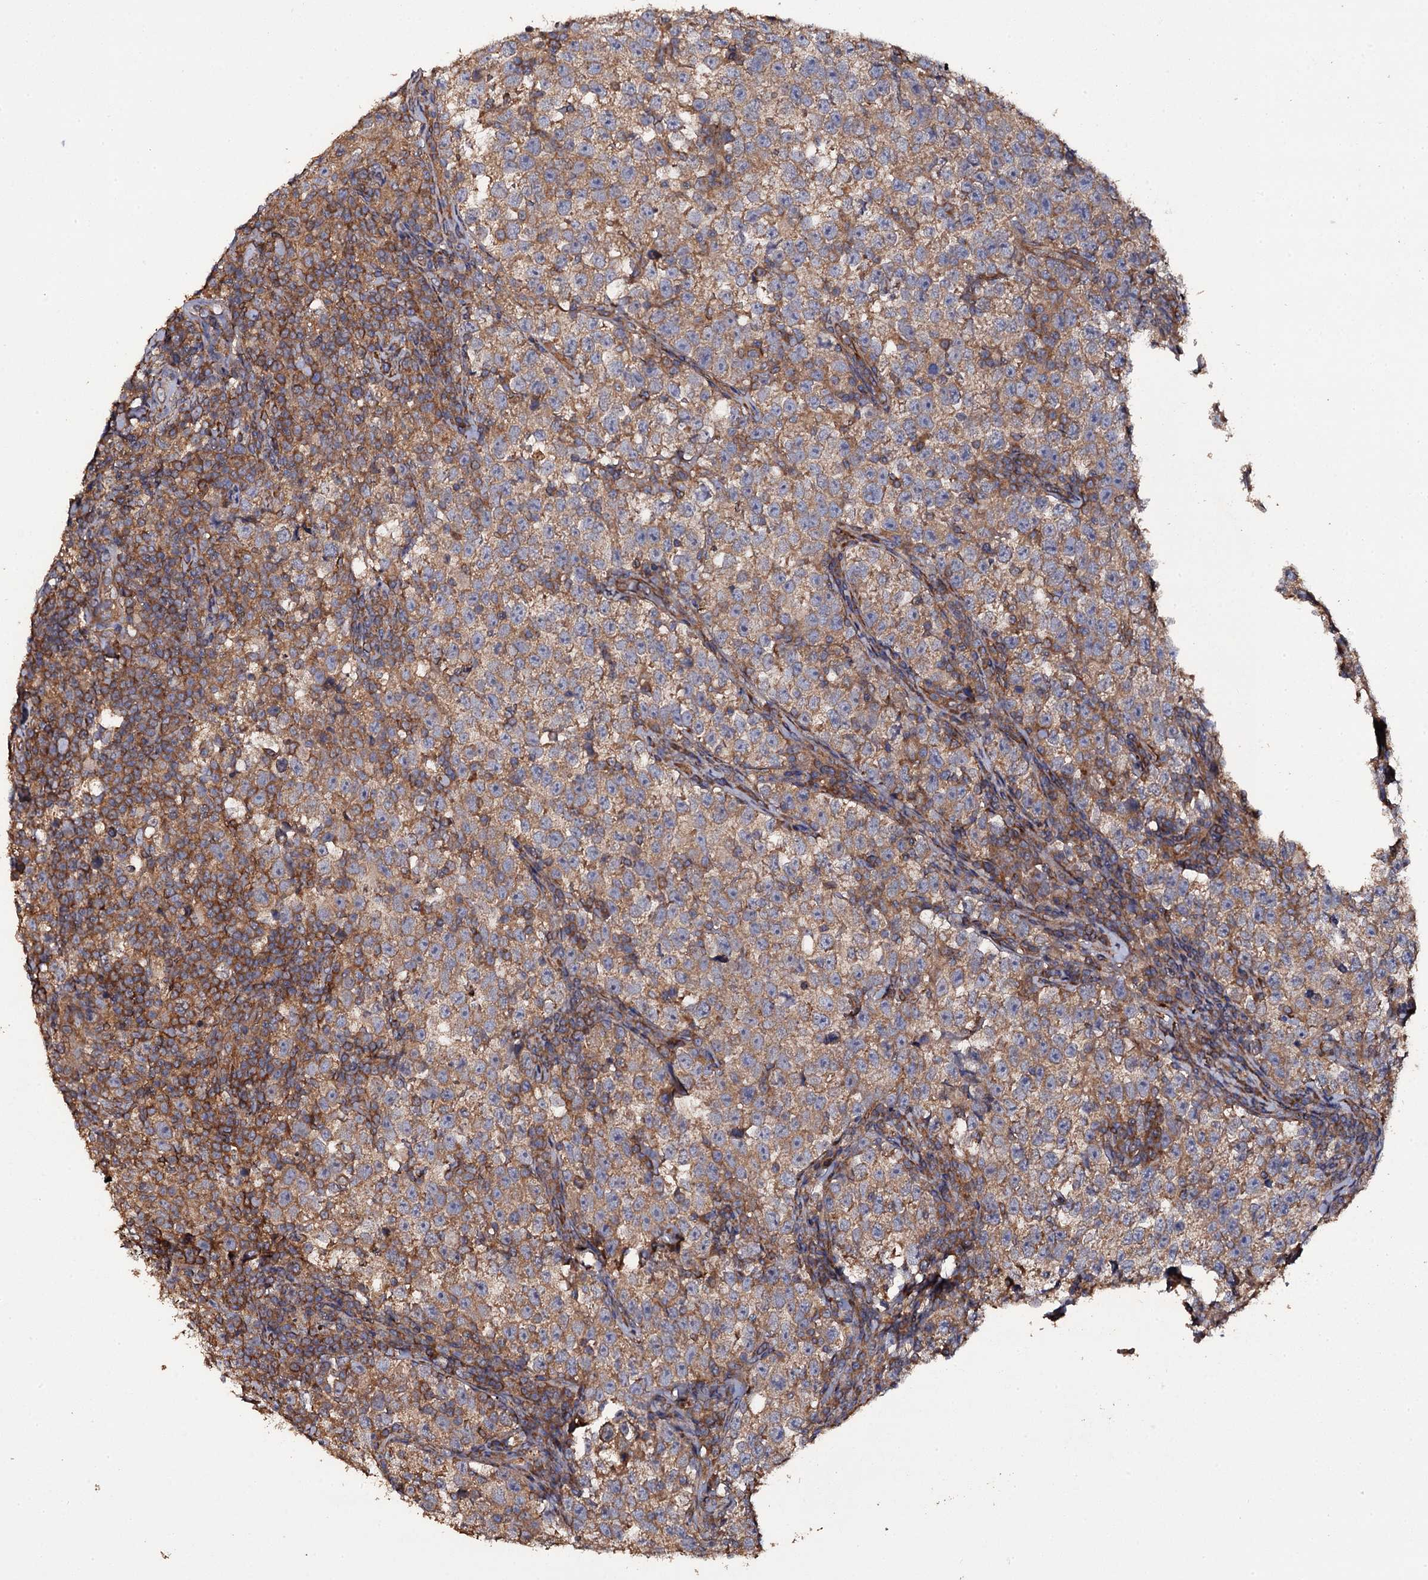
{"staining": {"intensity": "moderate", "quantity": ">75%", "location": "cytoplasmic/membranous"}, "tissue": "testis cancer", "cell_type": "Tumor cells", "image_type": "cancer", "snomed": [{"axis": "morphology", "description": "Normal tissue, NOS"}, {"axis": "morphology", "description": "Seminoma, NOS"}, {"axis": "topography", "description": "Testis"}], "caption": "Moderate cytoplasmic/membranous protein staining is identified in about >75% of tumor cells in testis cancer (seminoma).", "gene": "TTC23", "patient": {"sex": "male", "age": 43}}